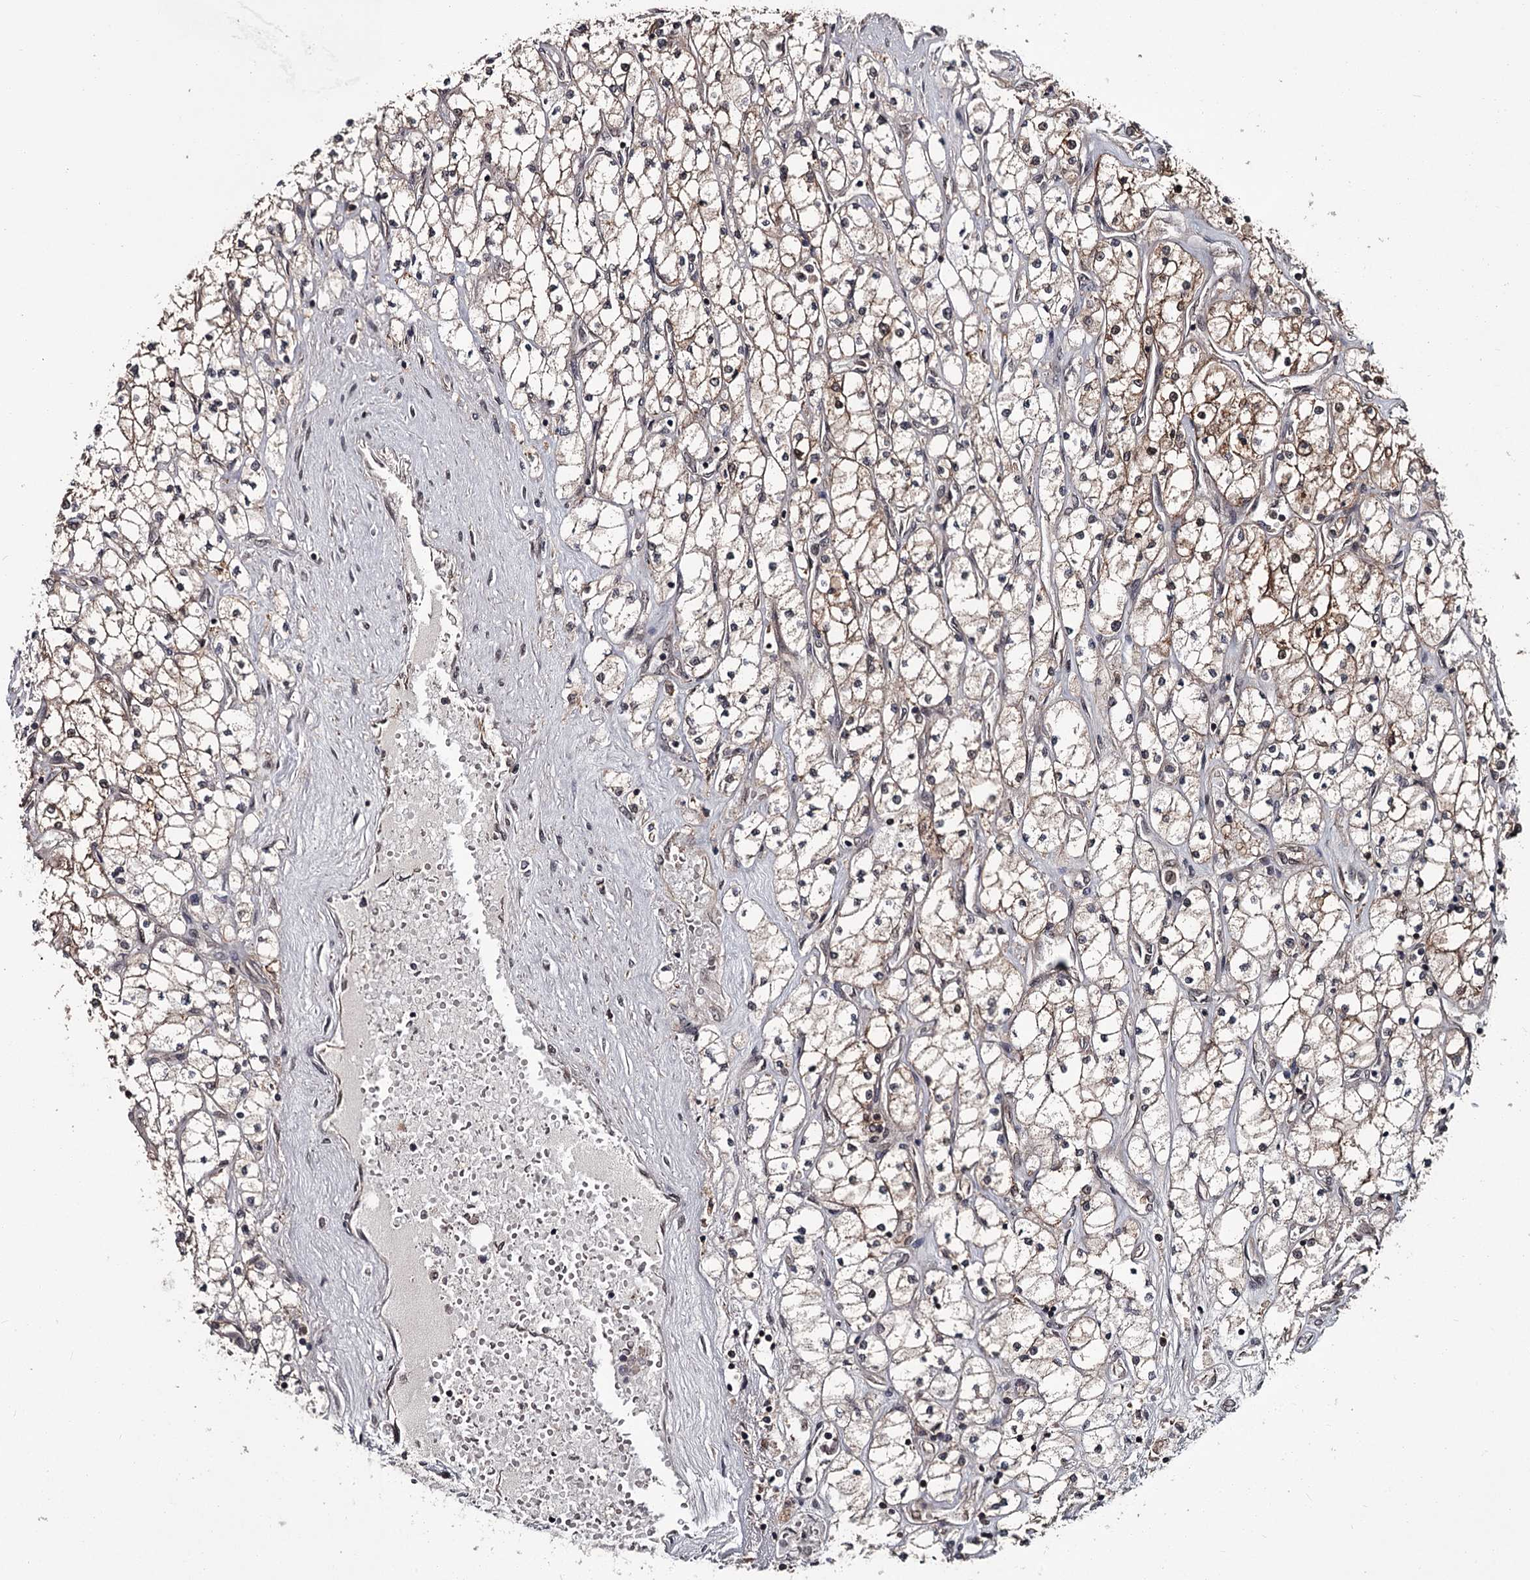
{"staining": {"intensity": "weak", "quantity": "25%-75%", "location": "cytoplasmic/membranous"}, "tissue": "renal cancer", "cell_type": "Tumor cells", "image_type": "cancer", "snomed": [{"axis": "morphology", "description": "Adenocarcinoma, NOS"}, {"axis": "topography", "description": "Kidney"}], "caption": "Immunohistochemical staining of renal adenocarcinoma shows low levels of weak cytoplasmic/membranous expression in approximately 25%-75% of tumor cells.", "gene": "DAO", "patient": {"sex": "male", "age": 80}}